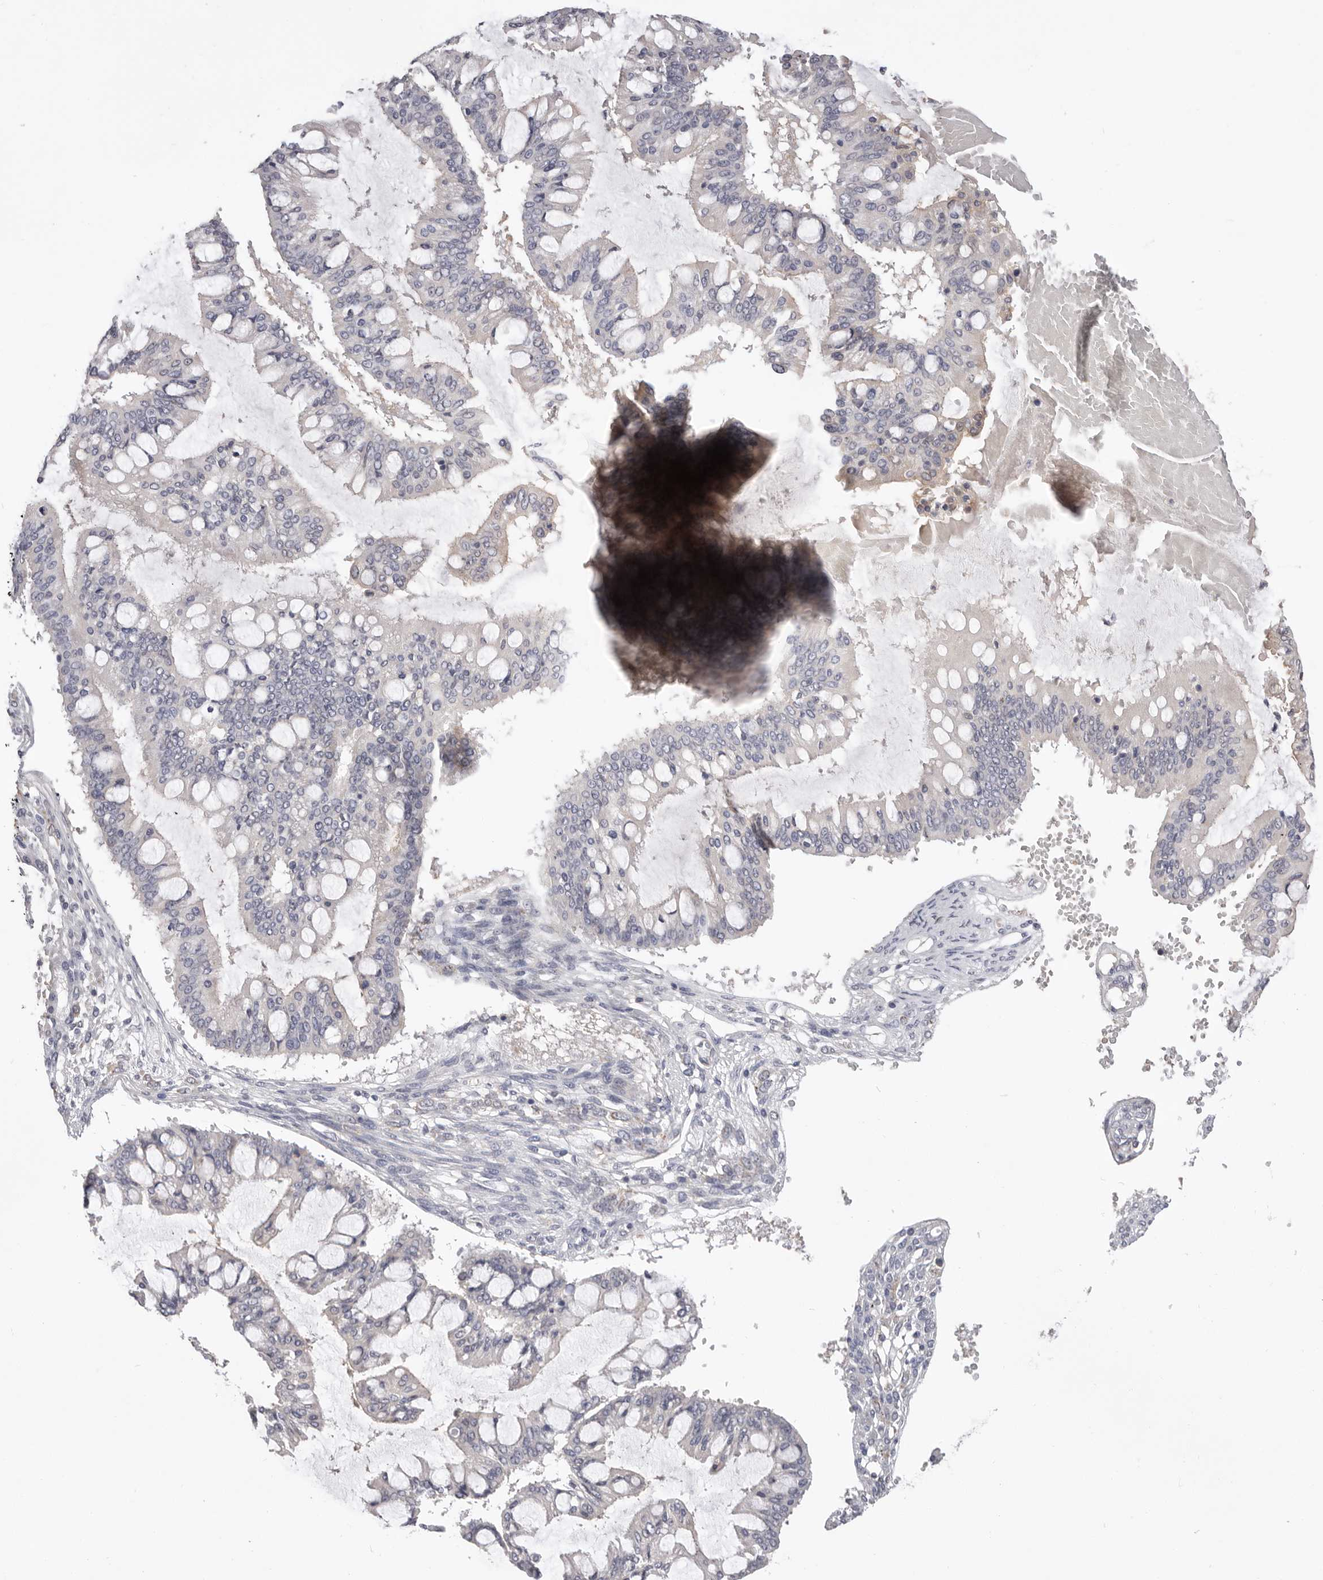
{"staining": {"intensity": "negative", "quantity": "none", "location": "none"}, "tissue": "ovarian cancer", "cell_type": "Tumor cells", "image_type": "cancer", "snomed": [{"axis": "morphology", "description": "Cystadenocarcinoma, mucinous, NOS"}, {"axis": "topography", "description": "Ovary"}], "caption": "The micrograph displays no significant staining in tumor cells of ovarian mucinous cystadenocarcinoma.", "gene": "DOP1A", "patient": {"sex": "female", "age": 73}}